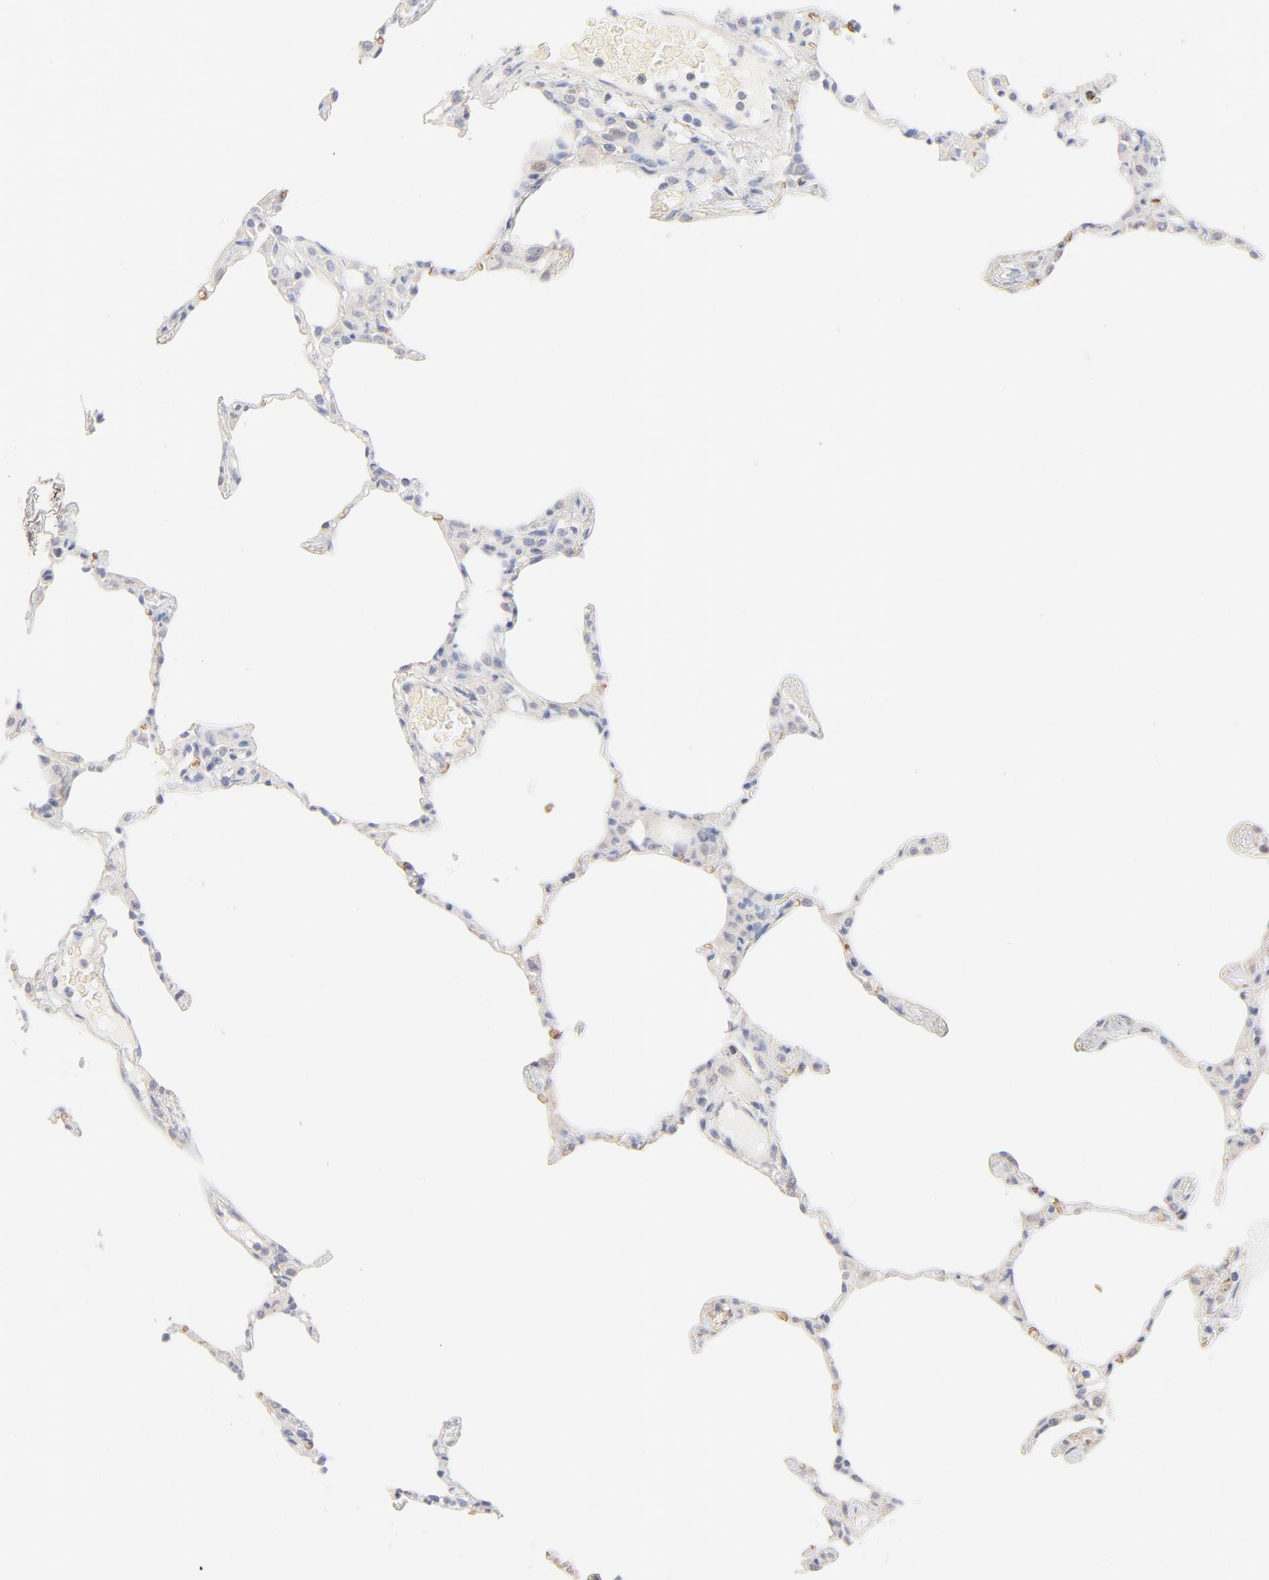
{"staining": {"intensity": "negative", "quantity": "none", "location": "none"}, "tissue": "lung", "cell_type": "Alveolar cells", "image_type": "normal", "snomed": [{"axis": "morphology", "description": "Normal tissue, NOS"}, {"axis": "topography", "description": "Lung"}], "caption": "This is an IHC photomicrograph of unremarkable lung. There is no positivity in alveolar cells.", "gene": "SPTB", "patient": {"sex": "female", "age": 49}}